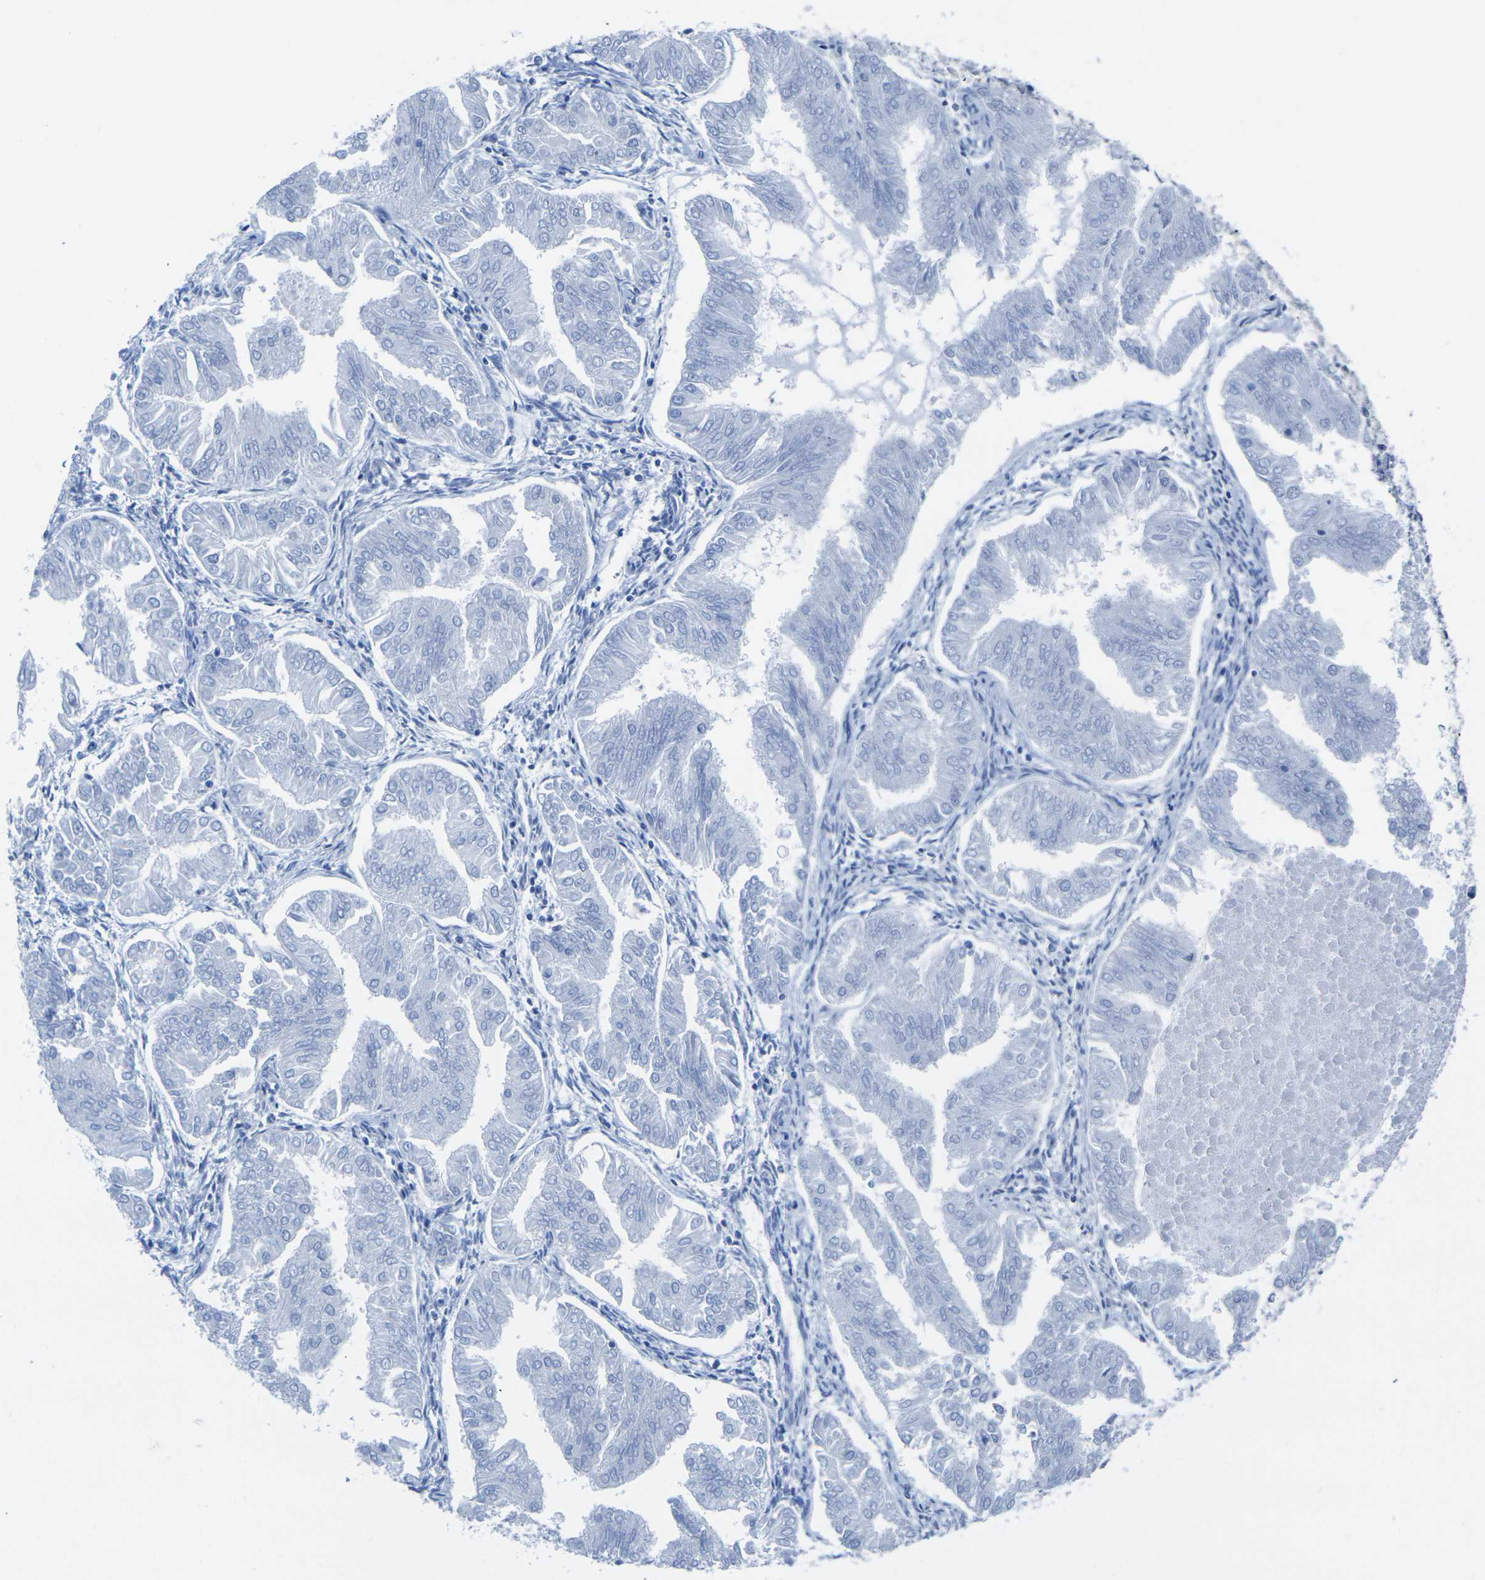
{"staining": {"intensity": "negative", "quantity": "none", "location": "none"}, "tissue": "endometrial cancer", "cell_type": "Tumor cells", "image_type": "cancer", "snomed": [{"axis": "morphology", "description": "Adenocarcinoma, NOS"}, {"axis": "topography", "description": "Endometrium"}], "caption": "This is a histopathology image of immunohistochemistry (IHC) staining of endometrial cancer (adenocarcinoma), which shows no staining in tumor cells.", "gene": "TMEM204", "patient": {"sex": "female", "age": 53}}